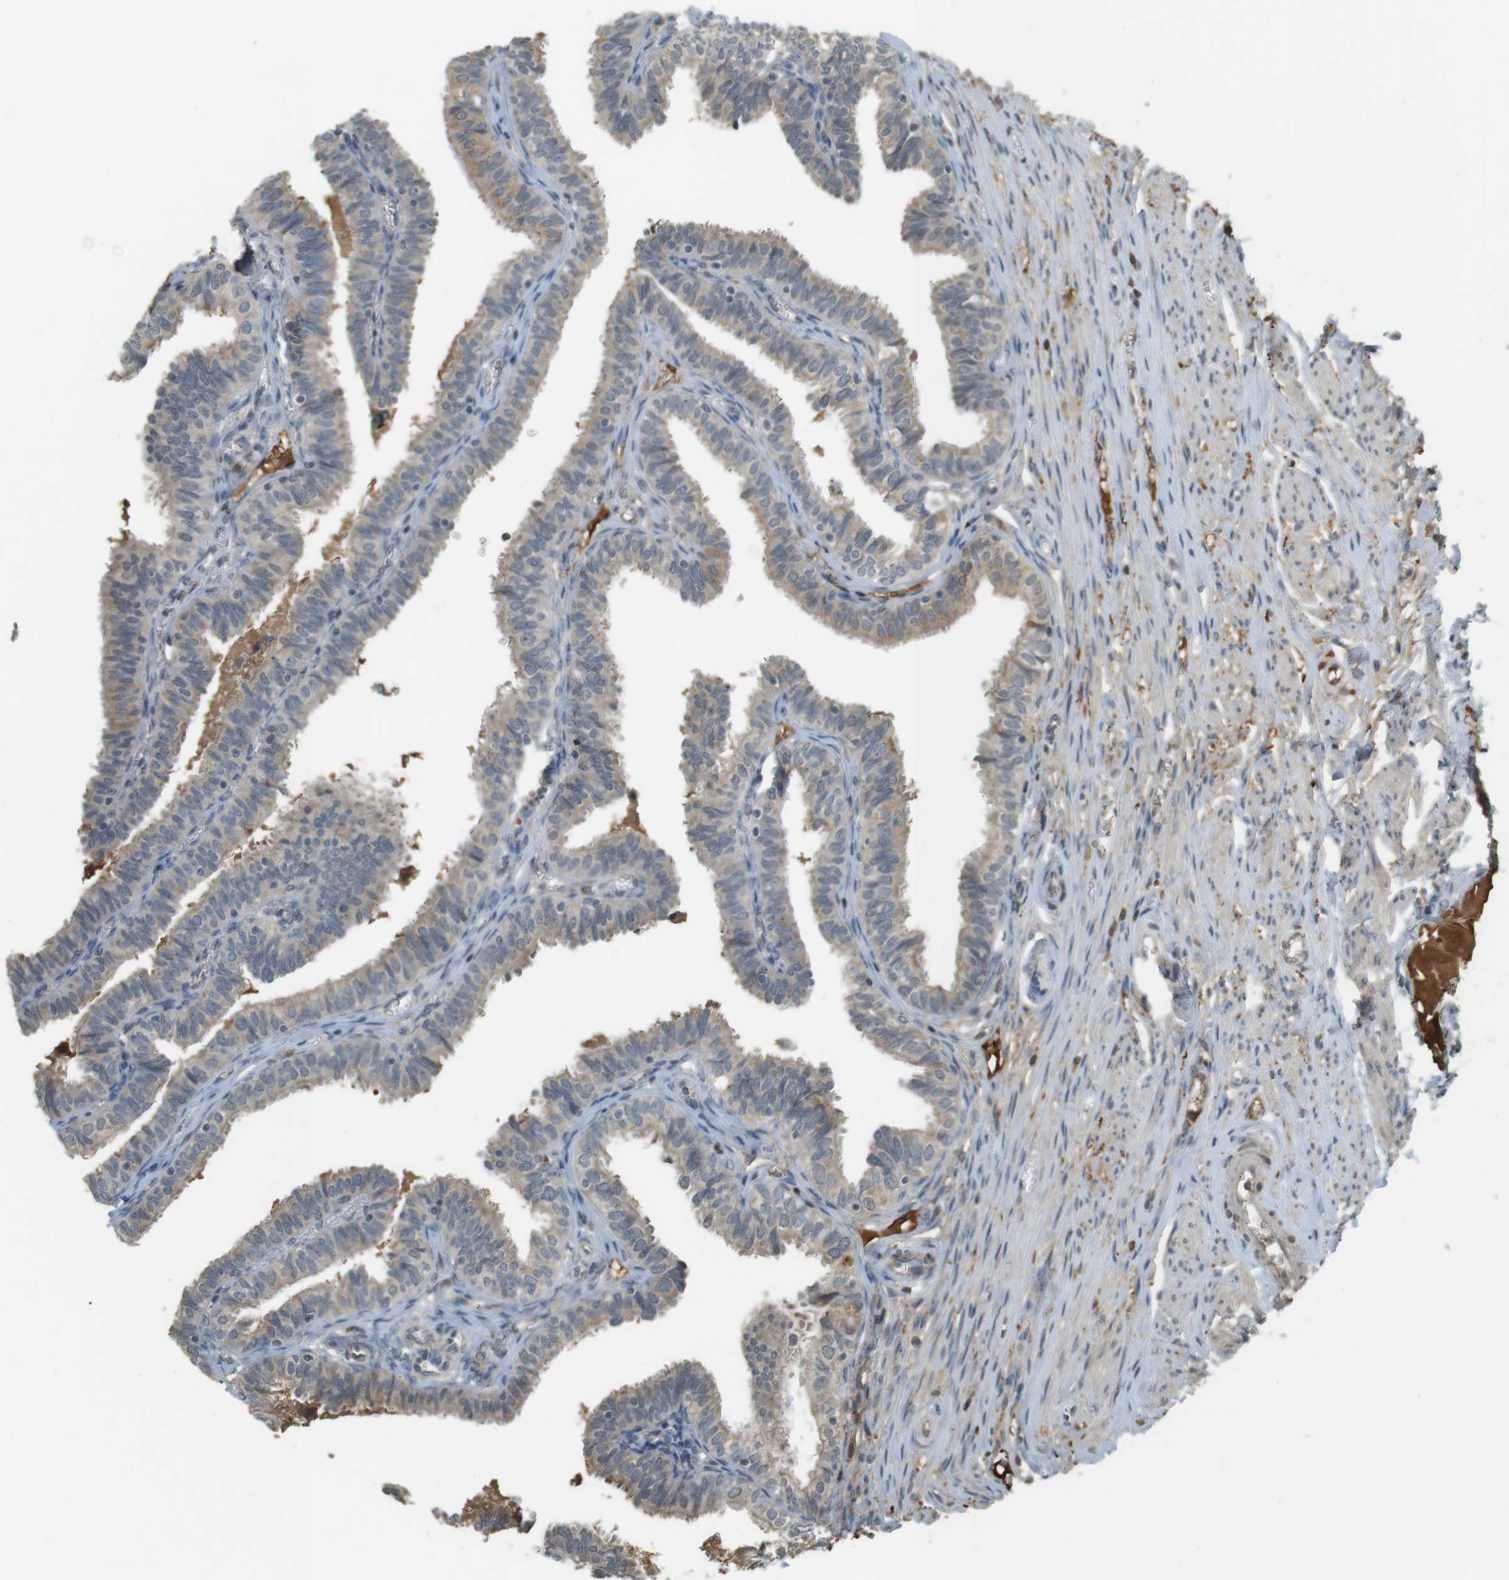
{"staining": {"intensity": "moderate", "quantity": "25%-75%", "location": "cytoplasmic/membranous"}, "tissue": "fallopian tube", "cell_type": "Glandular cells", "image_type": "normal", "snomed": [{"axis": "morphology", "description": "Normal tissue, NOS"}, {"axis": "topography", "description": "Fallopian tube"}], "caption": "A high-resolution histopathology image shows IHC staining of unremarkable fallopian tube, which exhibits moderate cytoplasmic/membranous expression in about 25%-75% of glandular cells. (Stains: DAB in brown, nuclei in blue, Microscopy: brightfield microscopy at high magnification).", "gene": "SRR", "patient": {"sex": "female", "age": 46}}